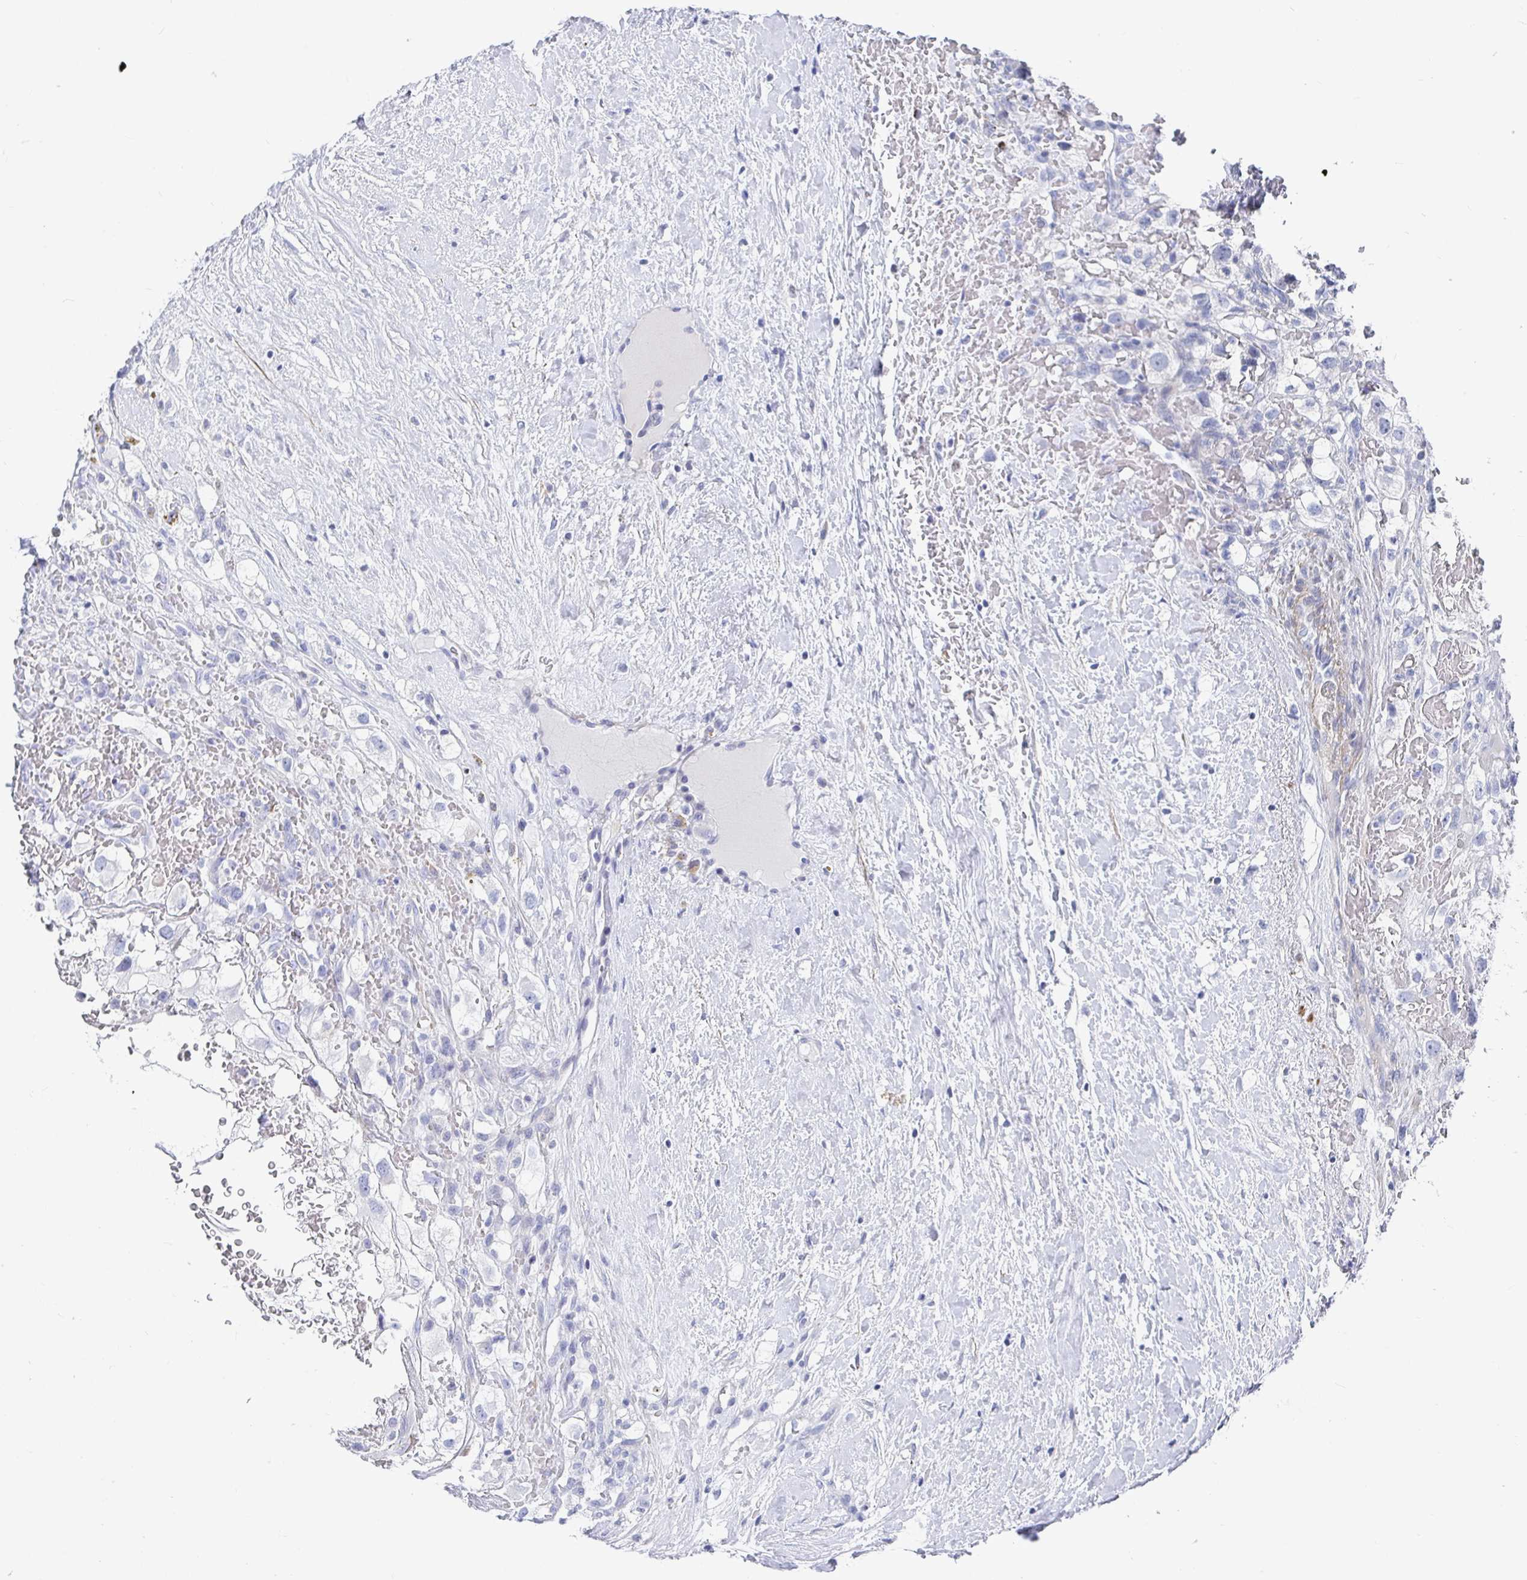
{"staining": {"intensity": "negative", "quantity": "none", "location": "none"}, "tissue": "renal cancer", "cell_type": "Tumor cells", "image_type": "cancer", "snomed": [{"axis": "morphology", "description": "Adenocarcinoma, NOS"}, {"axis": "topography", "description": "Kidney"}], "caption": "Adenocarcinoma (renal) was stained to show a protein in brown. There is no significant expression in tumor cells.", "gene": "ZFP82", "patient": {"sex": "male", "age": 59}}